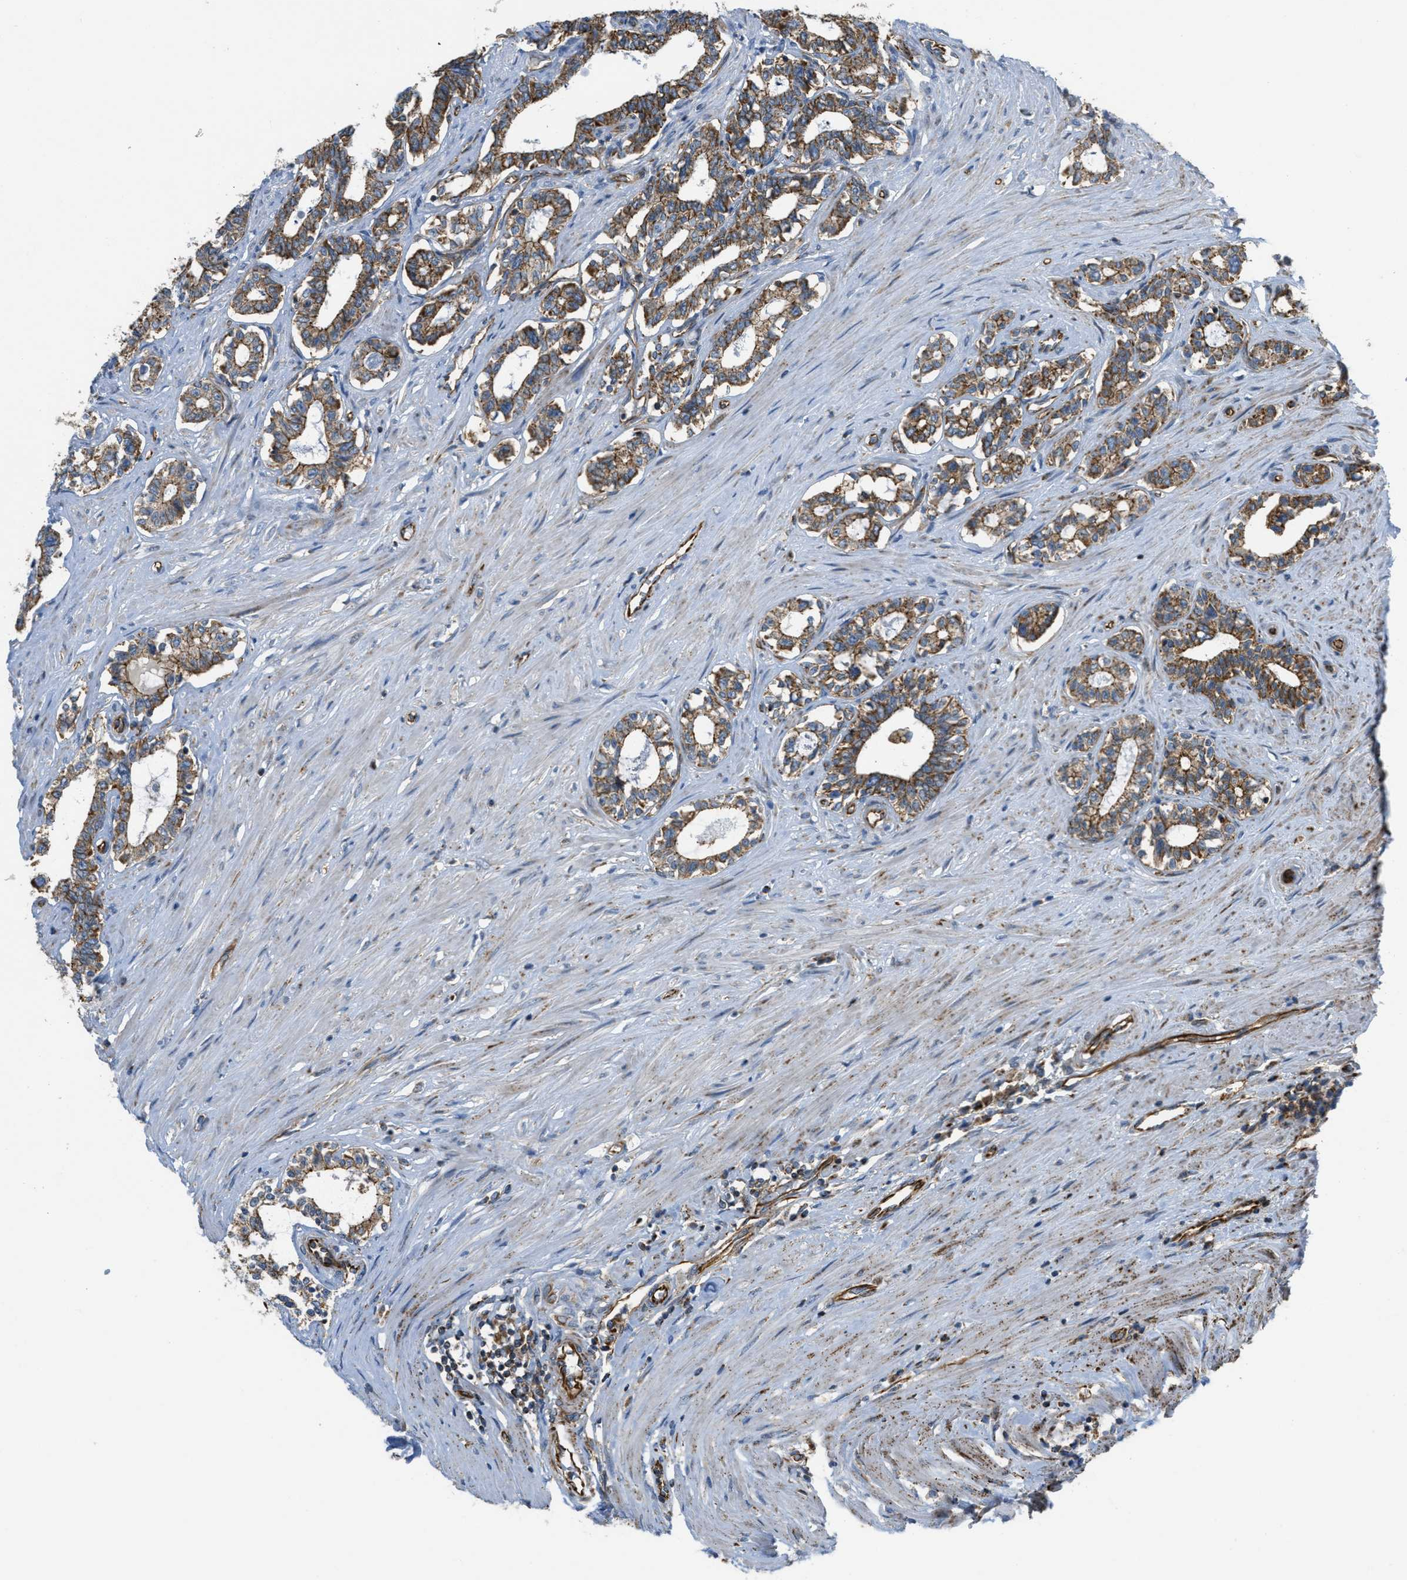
{"staining": {"intensity": "strong", "quantity": ">75%", "location": "cytoplasmic/membranous"}, "tissue": "seminal vesicle", "cell_type": "Glandular cells", "image_type": "normal", "snomed": [{"axis": "morphology", "description": "Normal tissue, NOS"}, {"axis": "morphology", "description": "Adenocarcinoma, High grade"}, {"axis": "topography", "description": "Prostate"}, {"axis": "topography", "description": "Seminal veicle"}], "caption": "An IHC photomicrograph of benign tissue is shown. Protein staining in brown highlights strong cytoplasmic/membranous positivity in seminal vesicle within glandular cells.", "gene": "BTN3A1", "patient": {"sex": "male", "age": 55}}